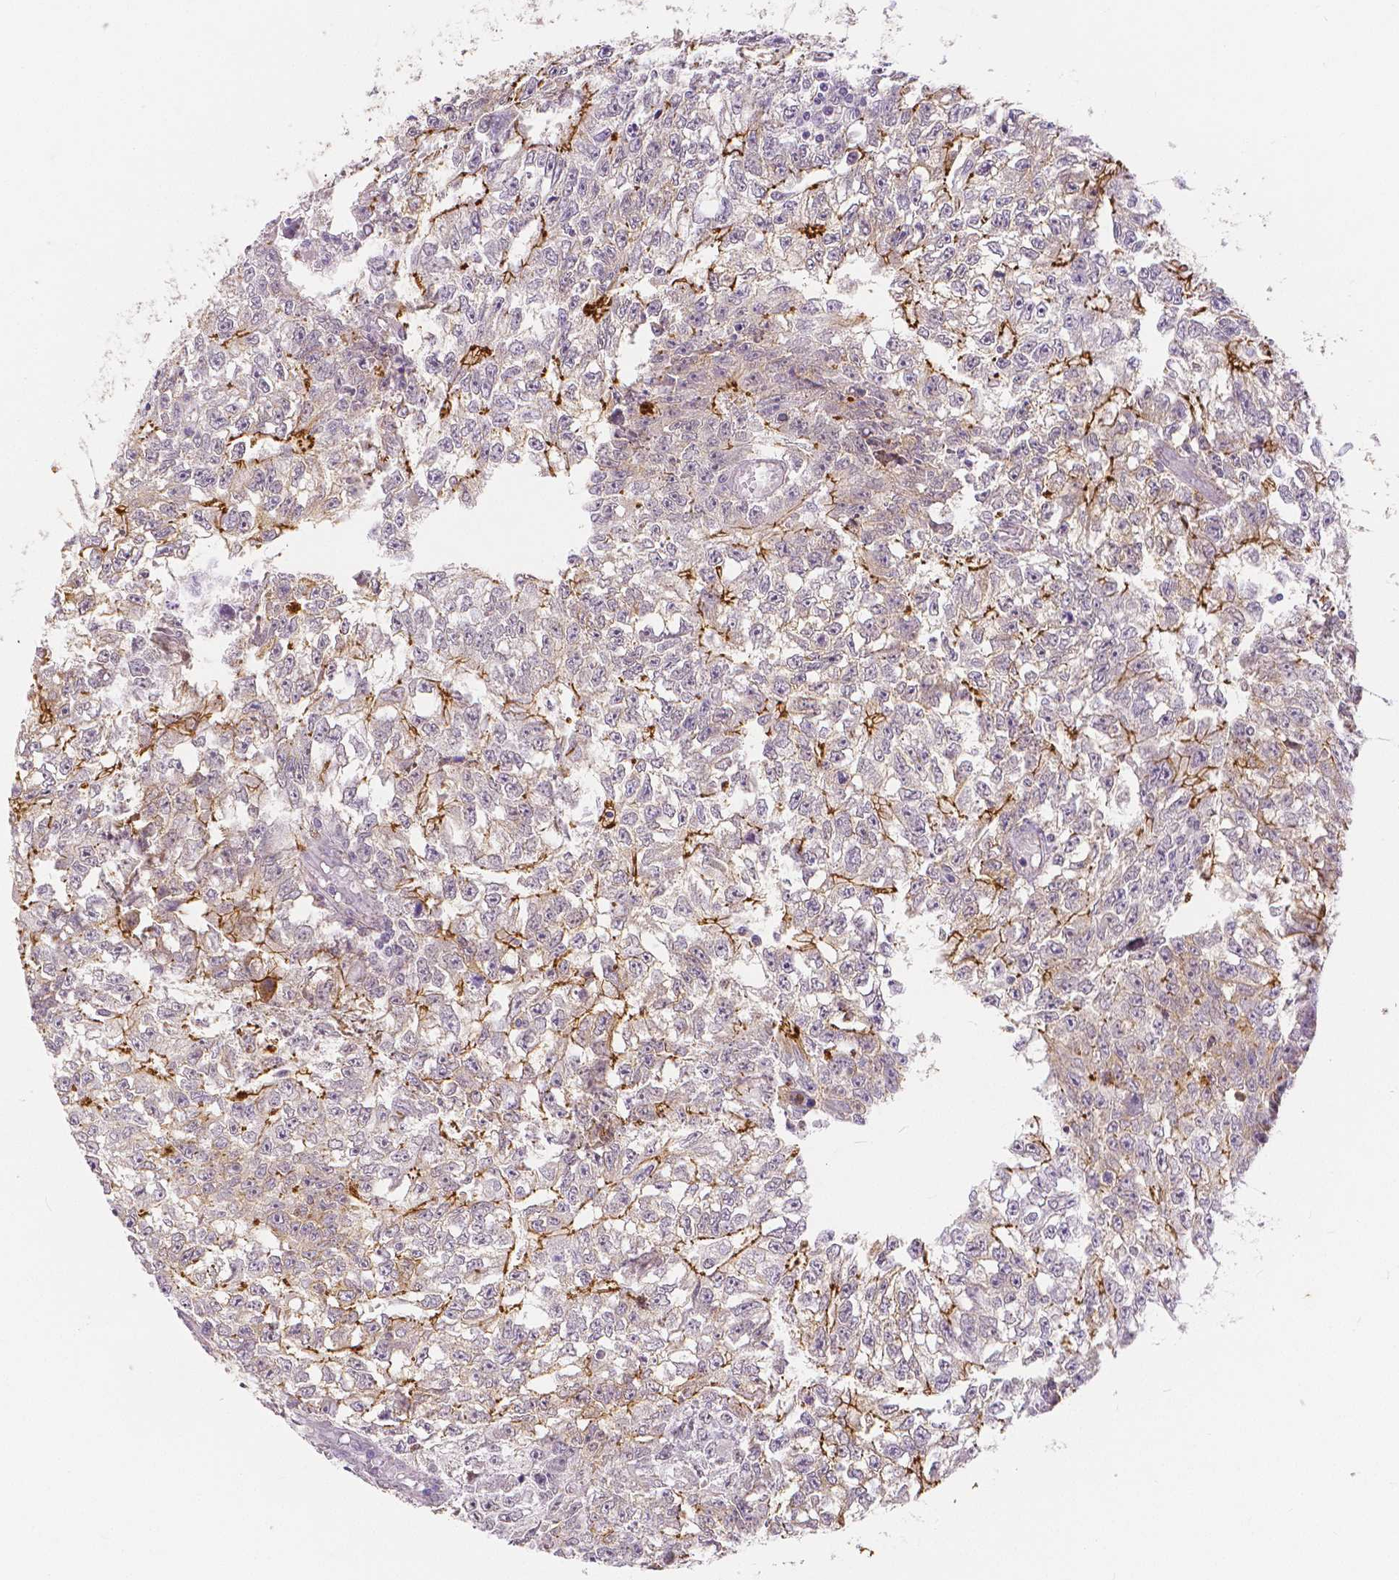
{"staining": {"intensity": "strong", "quantity": "25%-75%", "location": "cytoplasmic/membranous"}, "tissue": "testis cancer", "cell_type": "Tumor cells", "image_type": "cancer", "snomed": [{"axis": "morphology", "description": "Carcinoma, Embryonal, NOS"}, {"axis": "morphology", "description": "Teratoma, malignant, NOS"}, {"axis": "topography", "description": "Testis"}], "caption": "Testis cancer (embryonal carcinoma) stained with DAB immunohistochemistry (IHC) shows high levels of strong cytoplasmic/membranous staining in about 25%-75% of tumor cells.", "gene": "OCLN", "patient": {"sex": "male", "age": 24}}